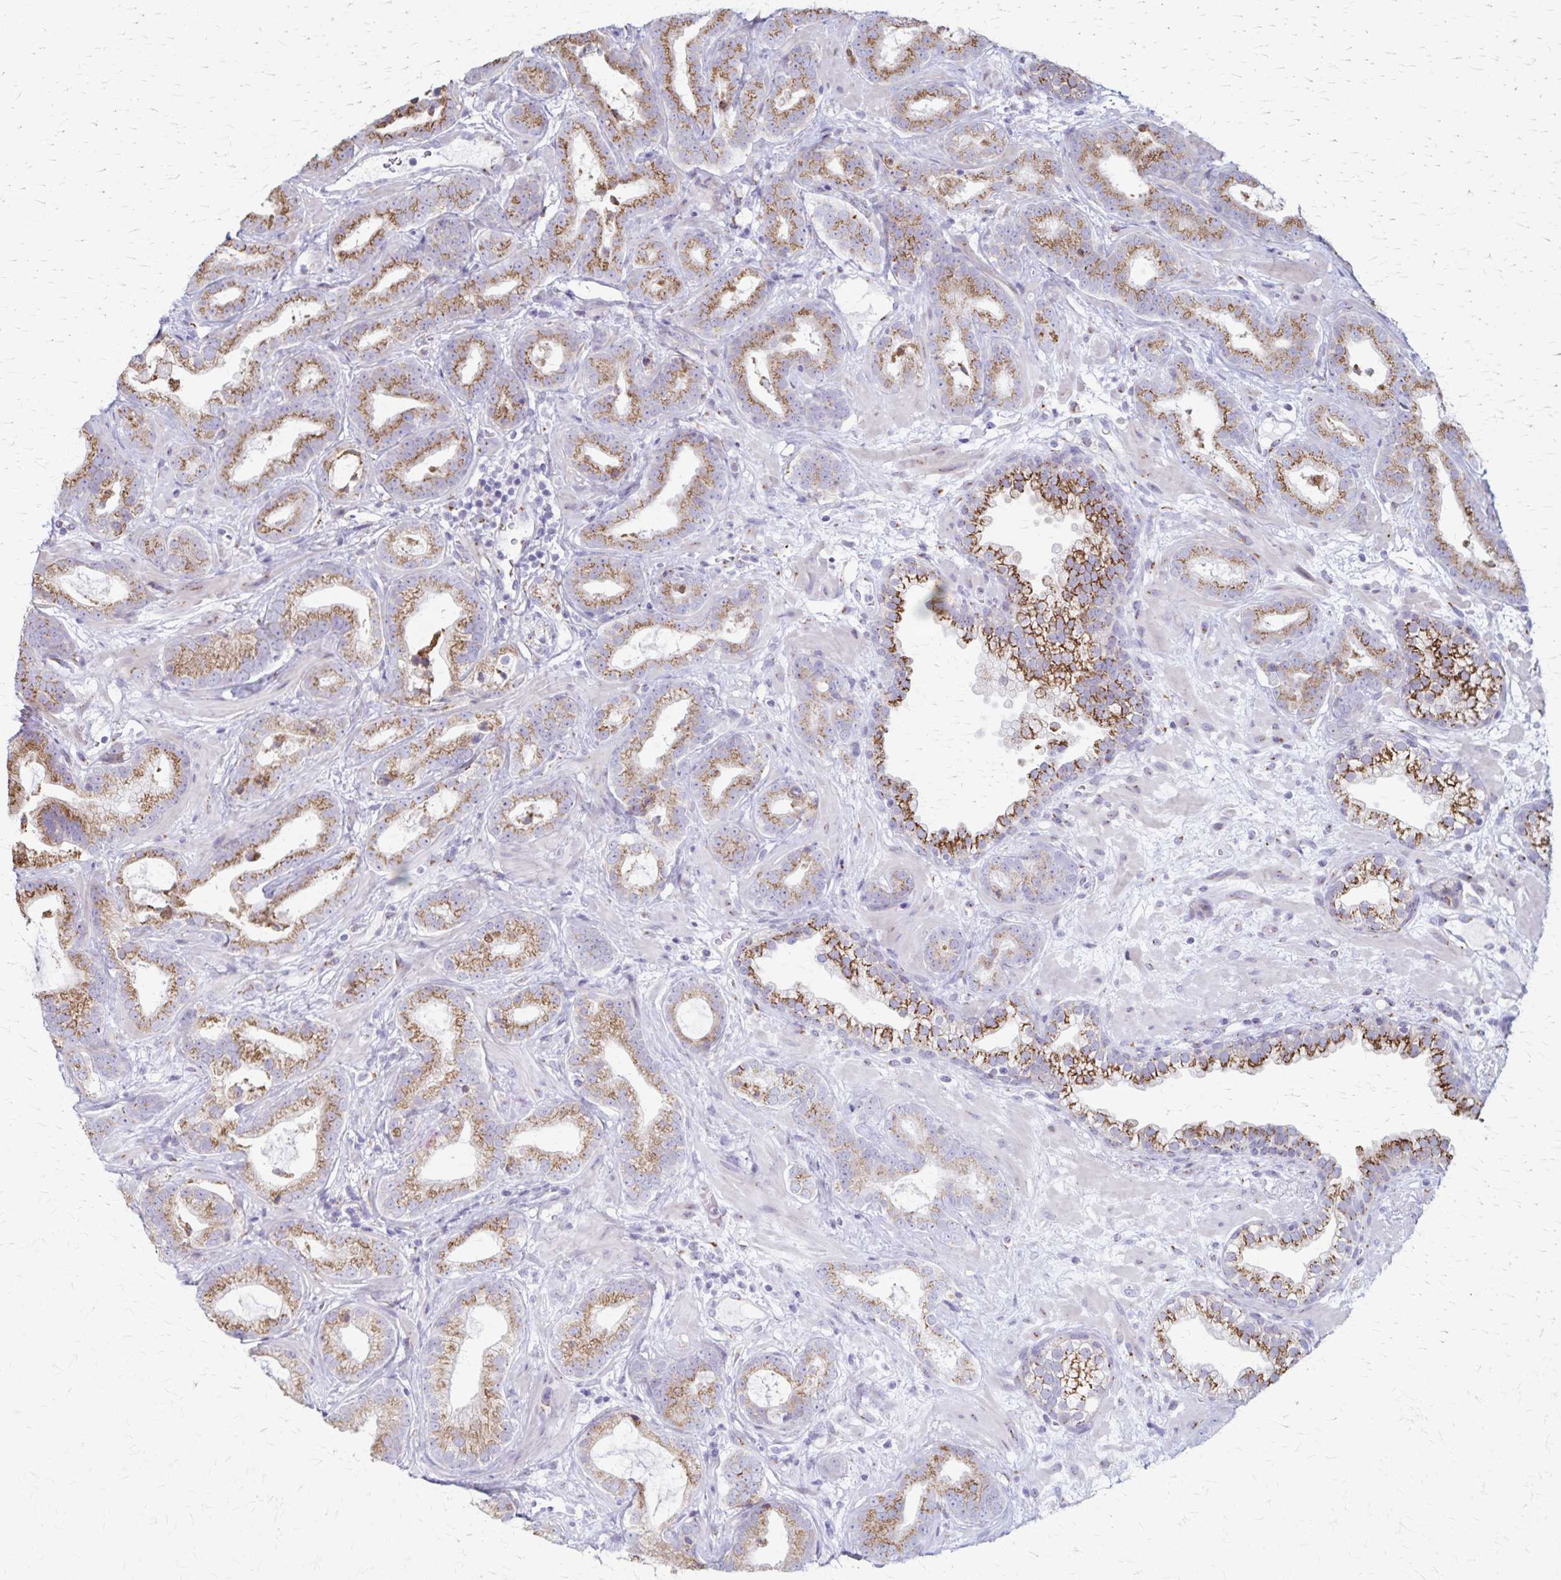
{"staining": {"intensity": "moderate", "quantity": ">75%", "location": "cytoplasmic/membranous"}, "tissue": "prostate cancer", "cell_type": "Tumor cells", "image_type": "cancer", "snomed": [{"axis": "morphology", "description": "Adenocarcinoma, Low grade"}, {"axis": "topography", "description": "Prostate"}], "caption": "Low-grade adenocarcinoma (prostate) stained for a protein (brown) demonstrates moderate cytoplasmic/membranous positive positivity in approximately >75% of tumor cells.", "gene": "MCFD2", "patient": {"sex": "male", "age": 62}}